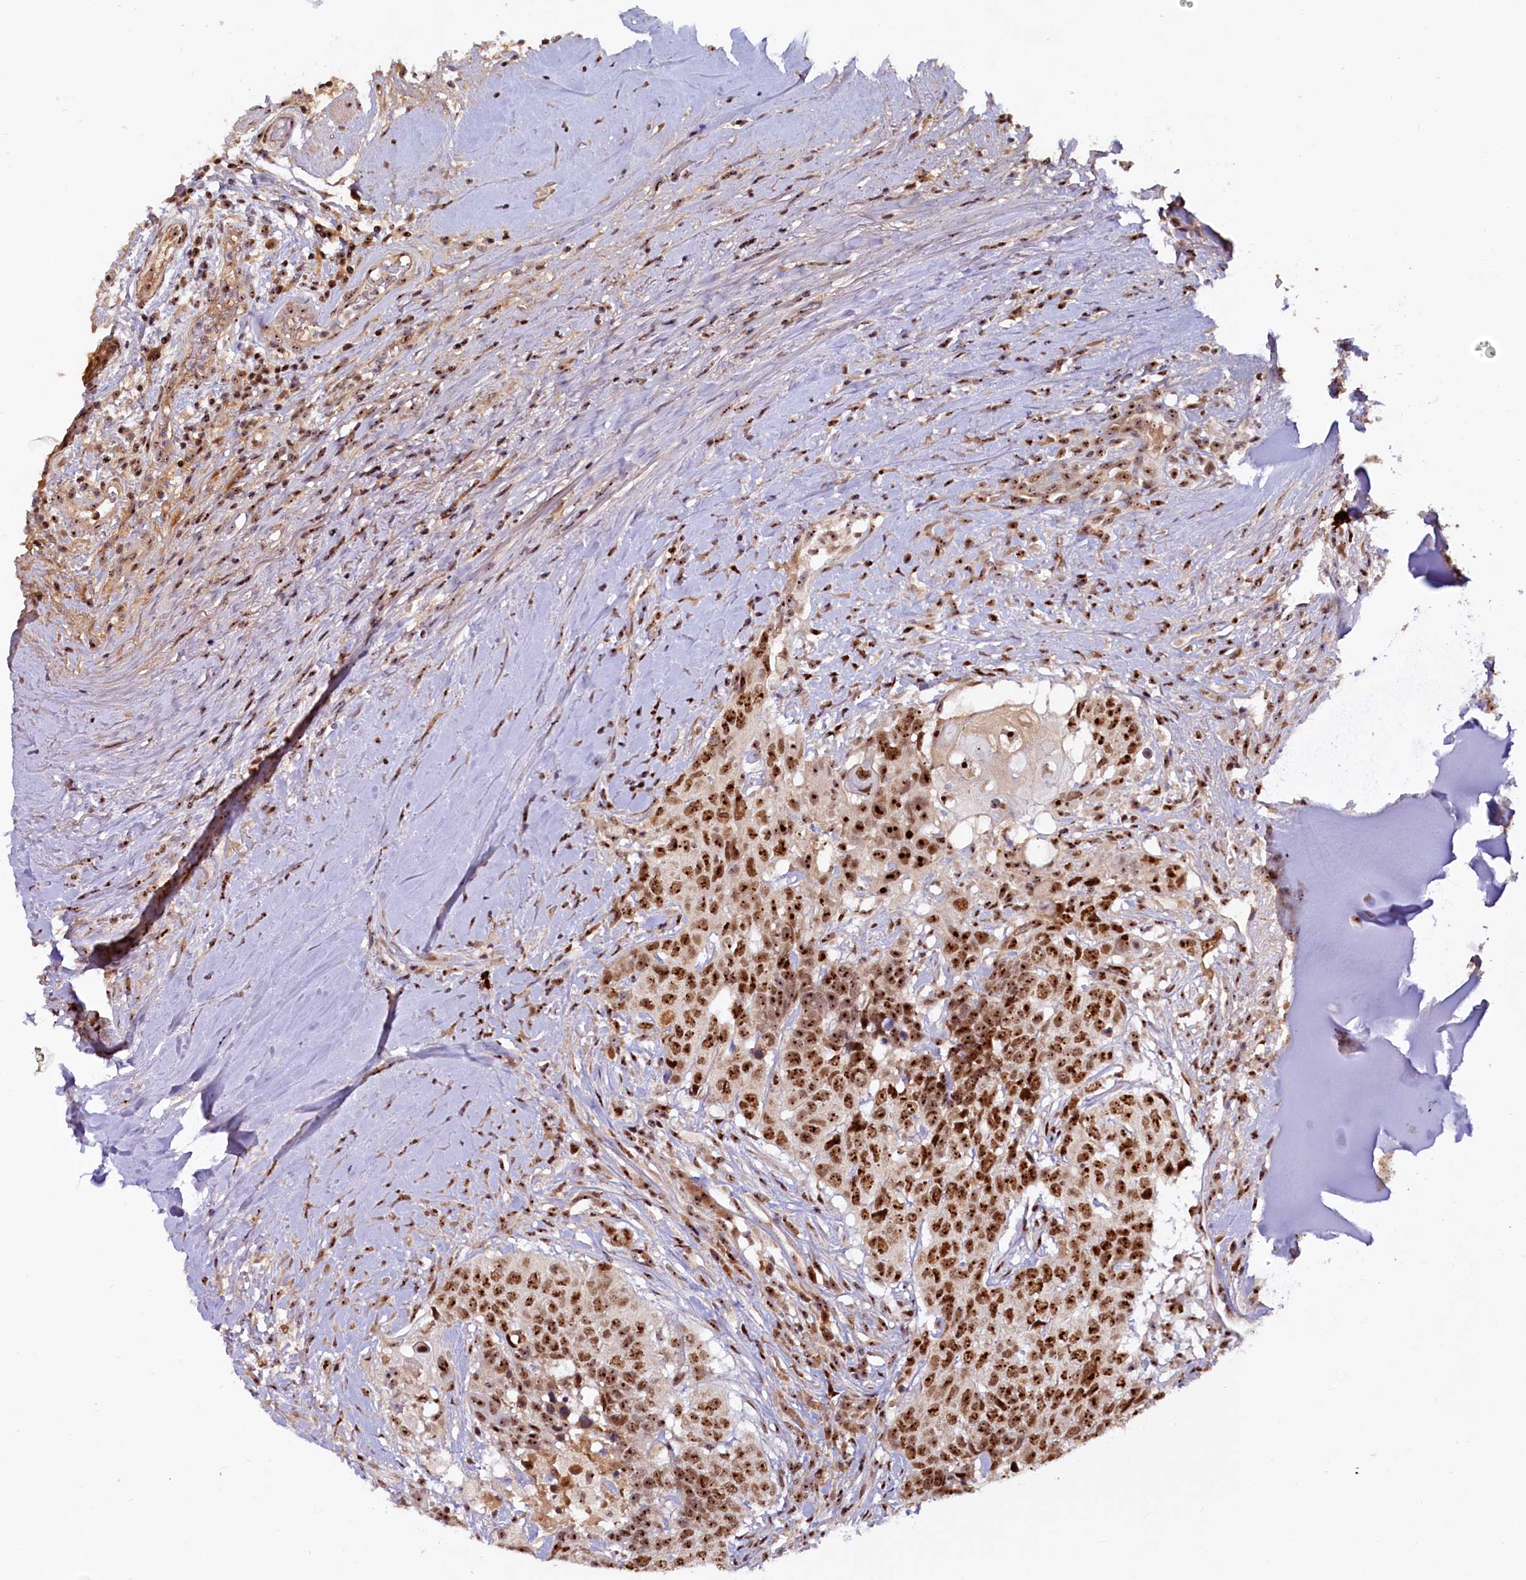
{"staining": {"intensity": "strong", "quantity": ">75%", "location": "nuclear"}, "tissue": "head and neck cancer", "cell_type": "Tumor cells", "image_type": "cancer", "snomed": [{"axis": "morphology", "description": "Squamous cell carcinoma, NOS"}, {"axis": "topography", "description": "Head-Neck"}], "caption": "Head and neck cancer stained with DAB immunohistochemistry (IHC) demonstrates high levels of strong nuclear positivity in approximately >75% of tumor cells.", "gene": "TCOF1", "patient": {"sex": "male", "age": 66}}